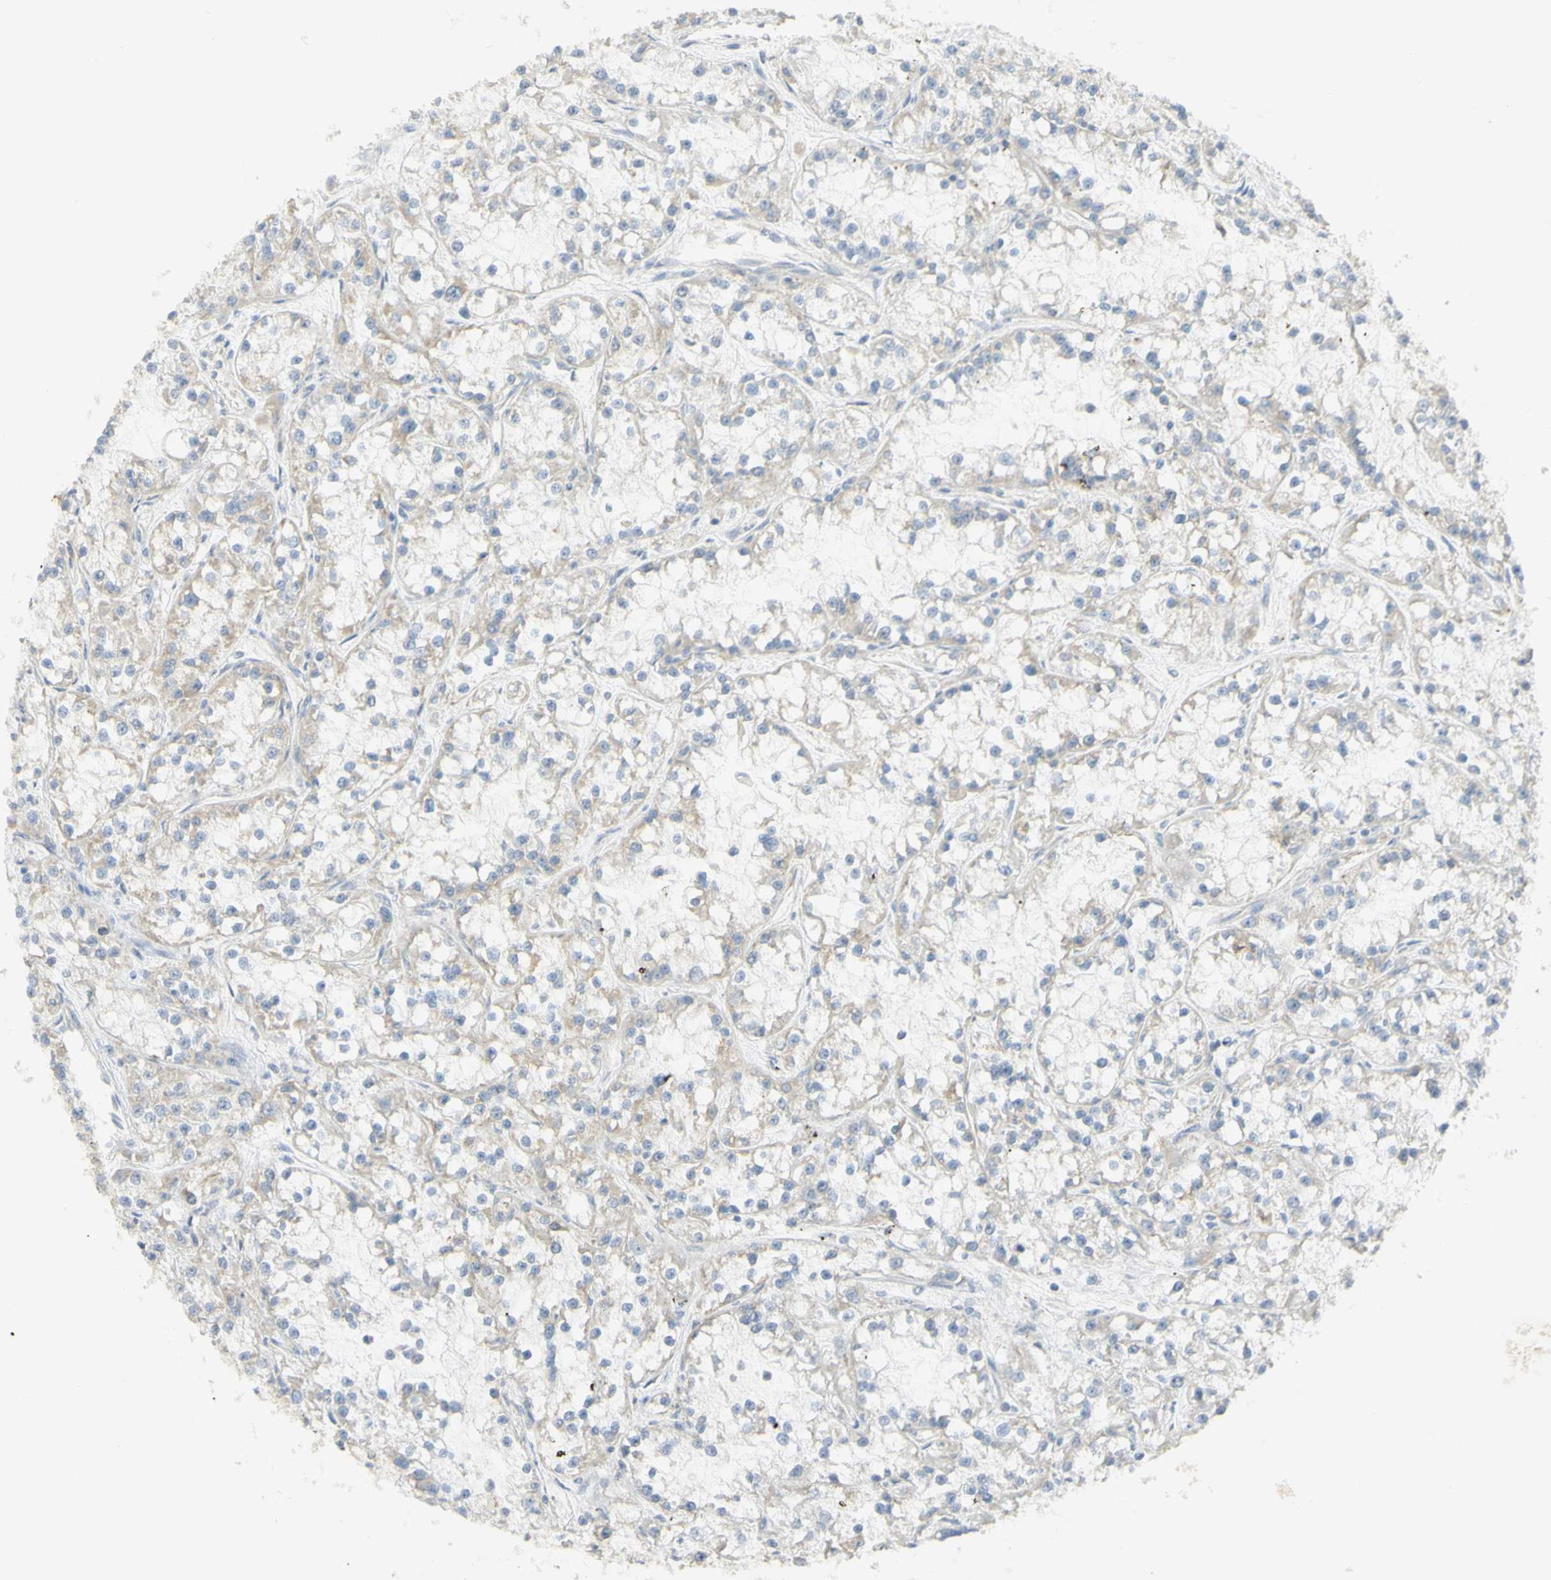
{"staining": {"intensity": "negative", "quantity": "none", "location": "none"}, "tissue": "renal cancer", "cell_type": "Tumor cells", "image_type": "cancer", "snomed": [{"axis": "morphology", "description": "Adenocarcinoma, NOS"}, {"axis": "topography", "description": "Kidney"}], "caption": "IHC micrograph of neoplastic tissue: human adenocarcinoma (renal) stained with DAB demonstrates no significant protein positivity in tumor cells.", "gene": "KIF11", "patient": {"sex": "female", "age": 52}}